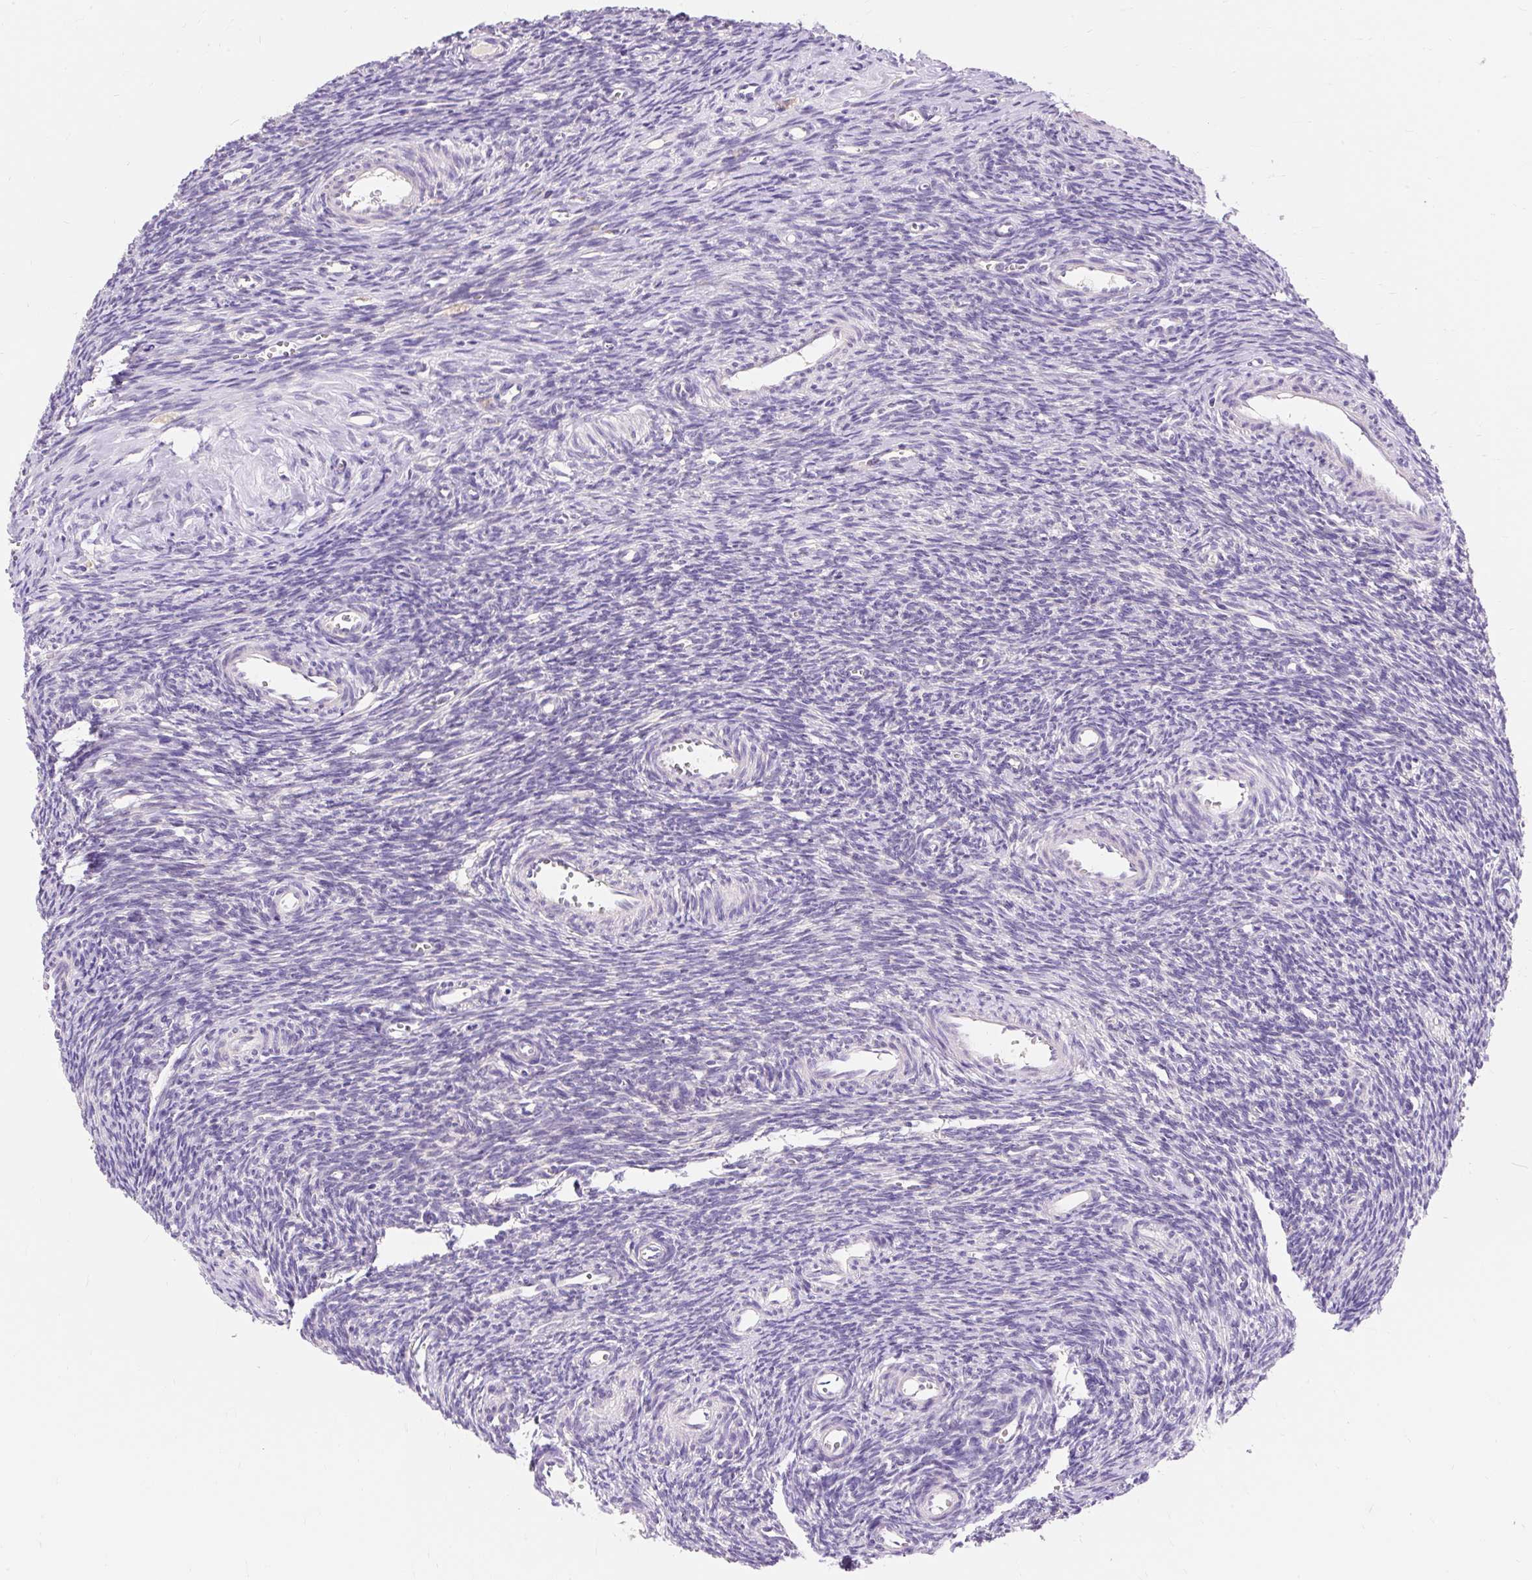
{"staining": {"intensity": "negative", "quantity": "none", "location": "none"}, "tissue": "ovary", "cell_type": "Ovarian stroma cells", "image_type": "normal", "snomed": [{"axis": "morphology", "description": "Normal tissue, NOS"}, {"axis": "topography", "description": "Ovary"}], "caption": "Histopathology image shows no protein staining in ovarian stroma cells of normal ovary.", "gene": "PMAIP1", "patient": {"sex": "female", "age": 39}}